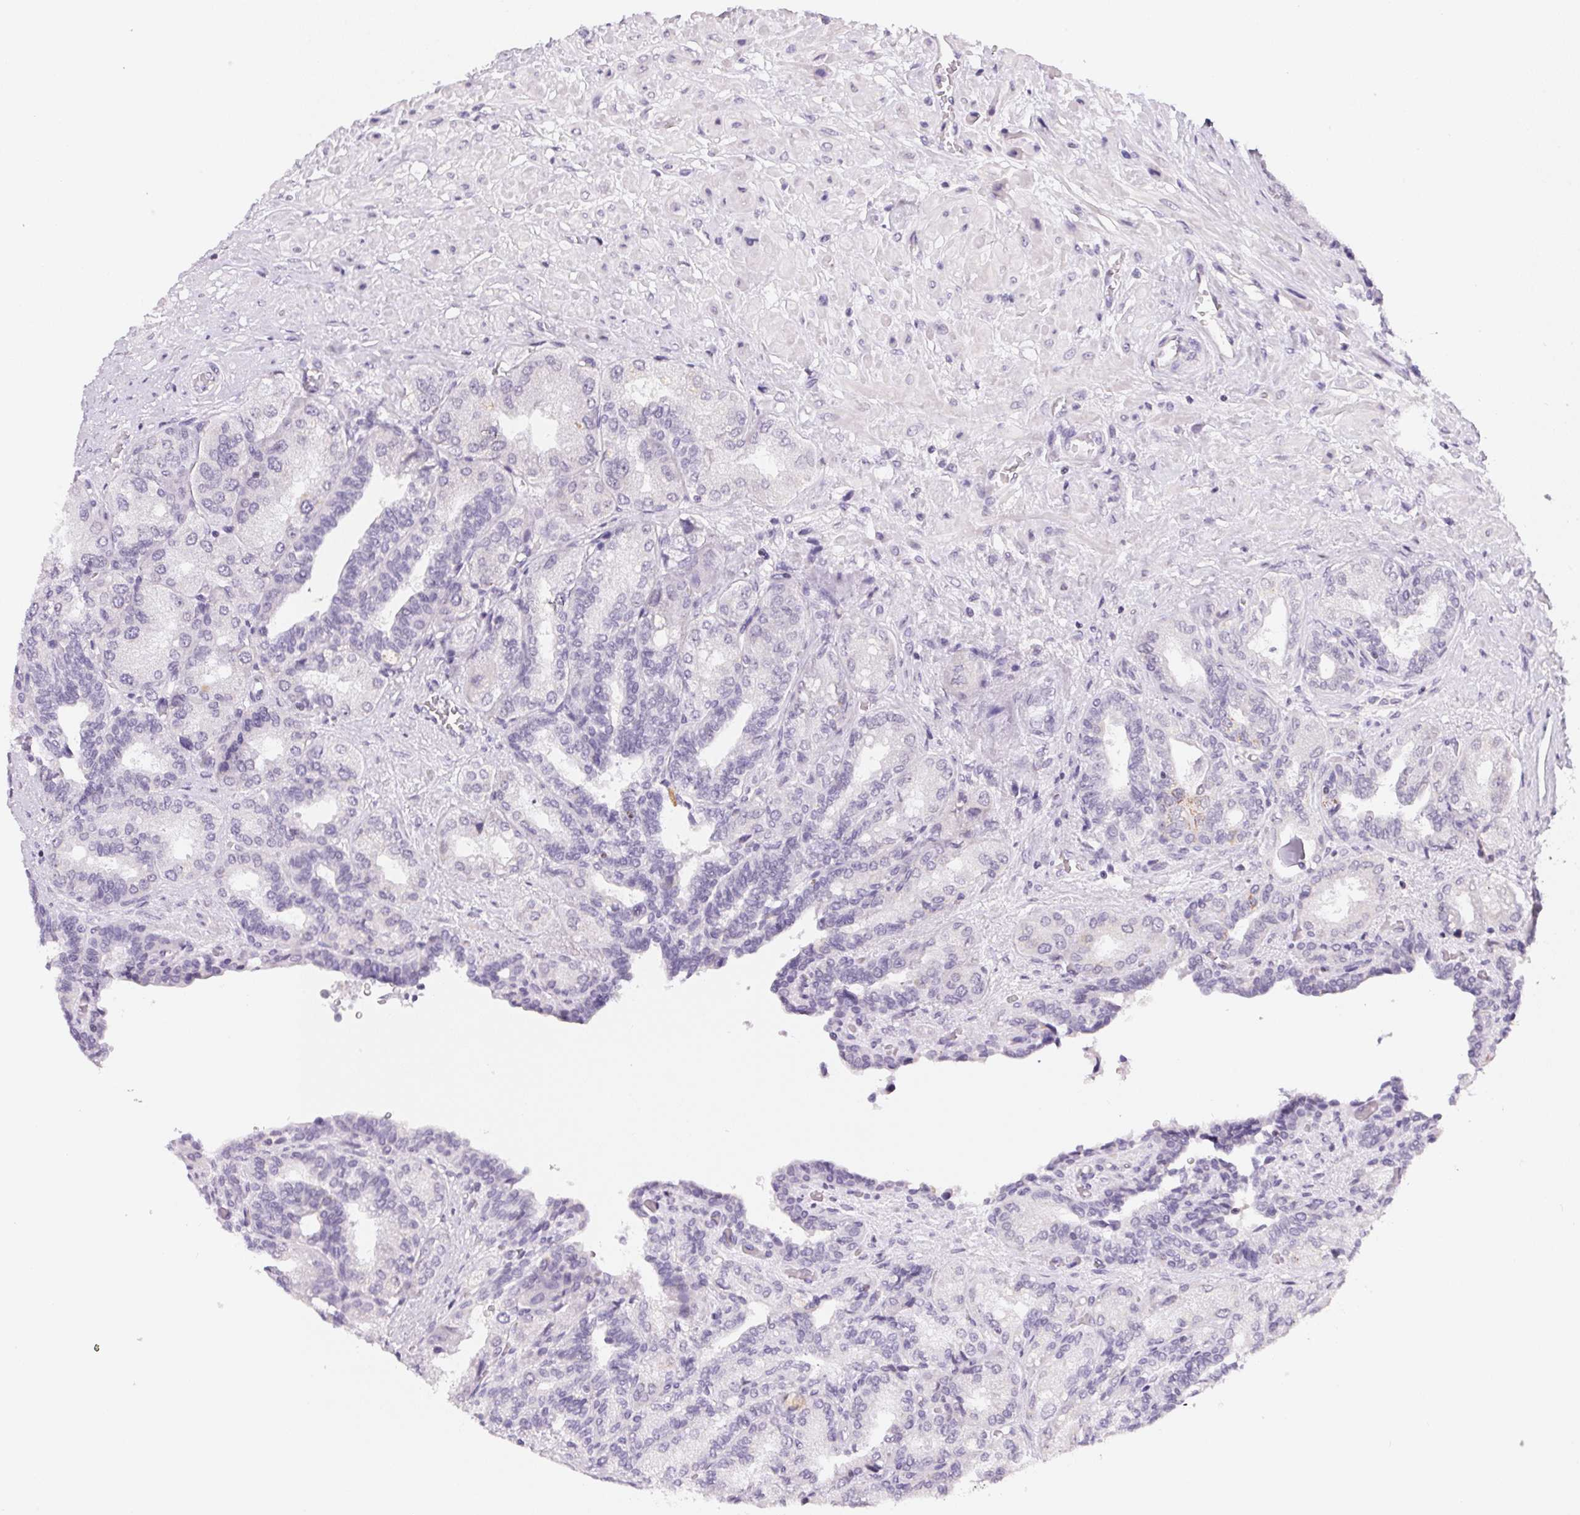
{"staining": {"intensity": "moderate", "quantity": "<25%", "location": "cytoplasmic/membranous"}, "tissue": "seminal vesicle", "cell_type": "Glandular cells", "image_type": "normal", "snomed": [{"axis": "morphology", "description": "Normal tissue, NOS"}, {"axis": "topography", "description": "Seminal veicle"}], "caption": "Unremarkable seminal vesicle was stained to show a protein in brown. There is low levels of moderate cytoplasmic/membranous expression in about <25% of glandular cells. The staining was performed using DAB (3,3'-diaminobenzidine), with brown indicating positive protein expression. Nuclei are stained blue with hematoxylin.", "gene": "GIPC2", "patient": {"sex": "male", "age": 68}}